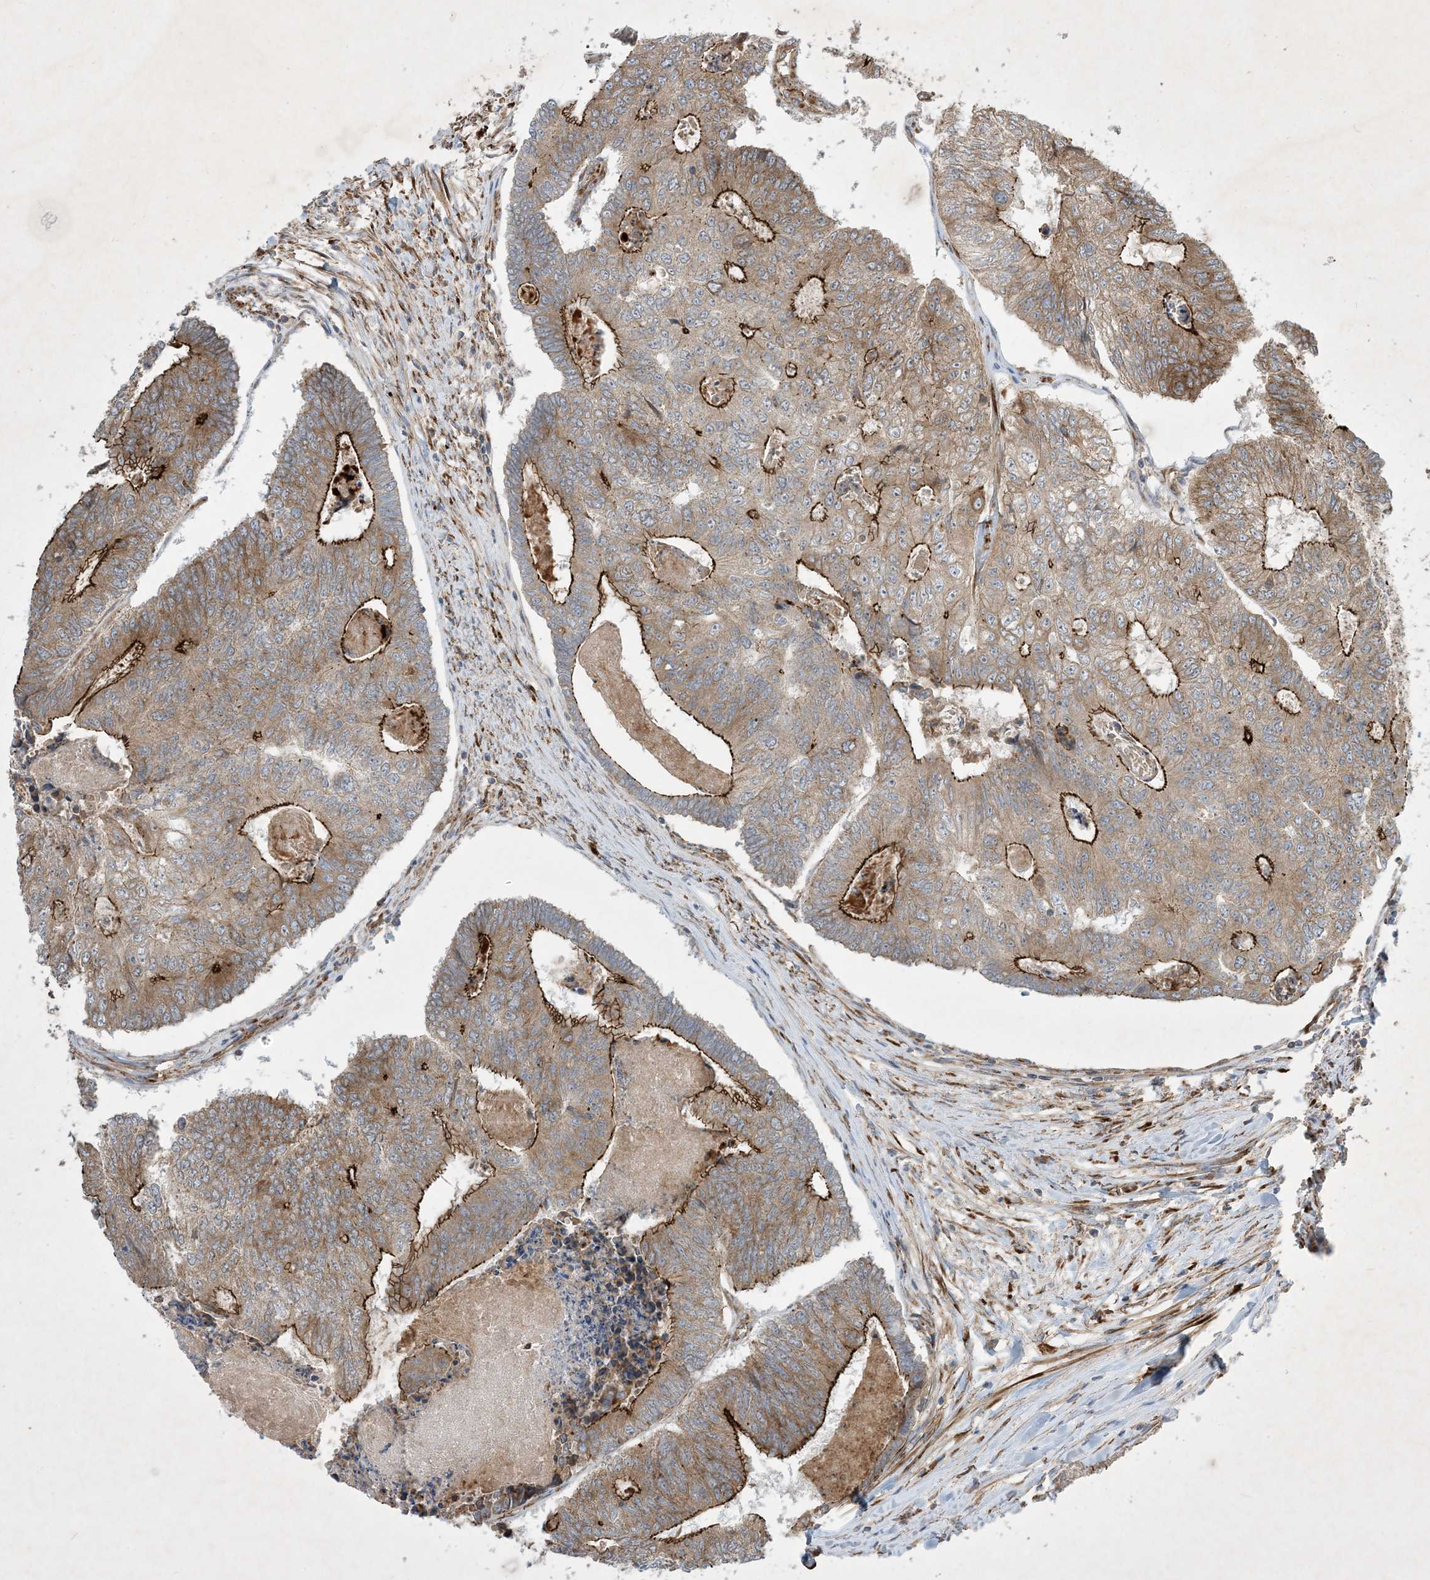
{"staining": {"intensity": "strong", "quantity": ">75%", "location": "cytoplasmic/membranous"}, "tissue": "colorectal cancer", "cell_type": "Tumor cells", "image_type": "cancer", "snomed": [{"axis": "morphology", "description": "Adenocarcinoma, NOS"}, {"axis": "topography", "description": "Colon"}], "caption": "A micrograph showing strong cytoplasmic/membranous staining in approximately >75% of tumor cells in colorectal adenocarcinoma, as visualized by brown immunohistochemical staining.", "gene": "OTOP1", "patient": {"sex": "female", "age": 67}}